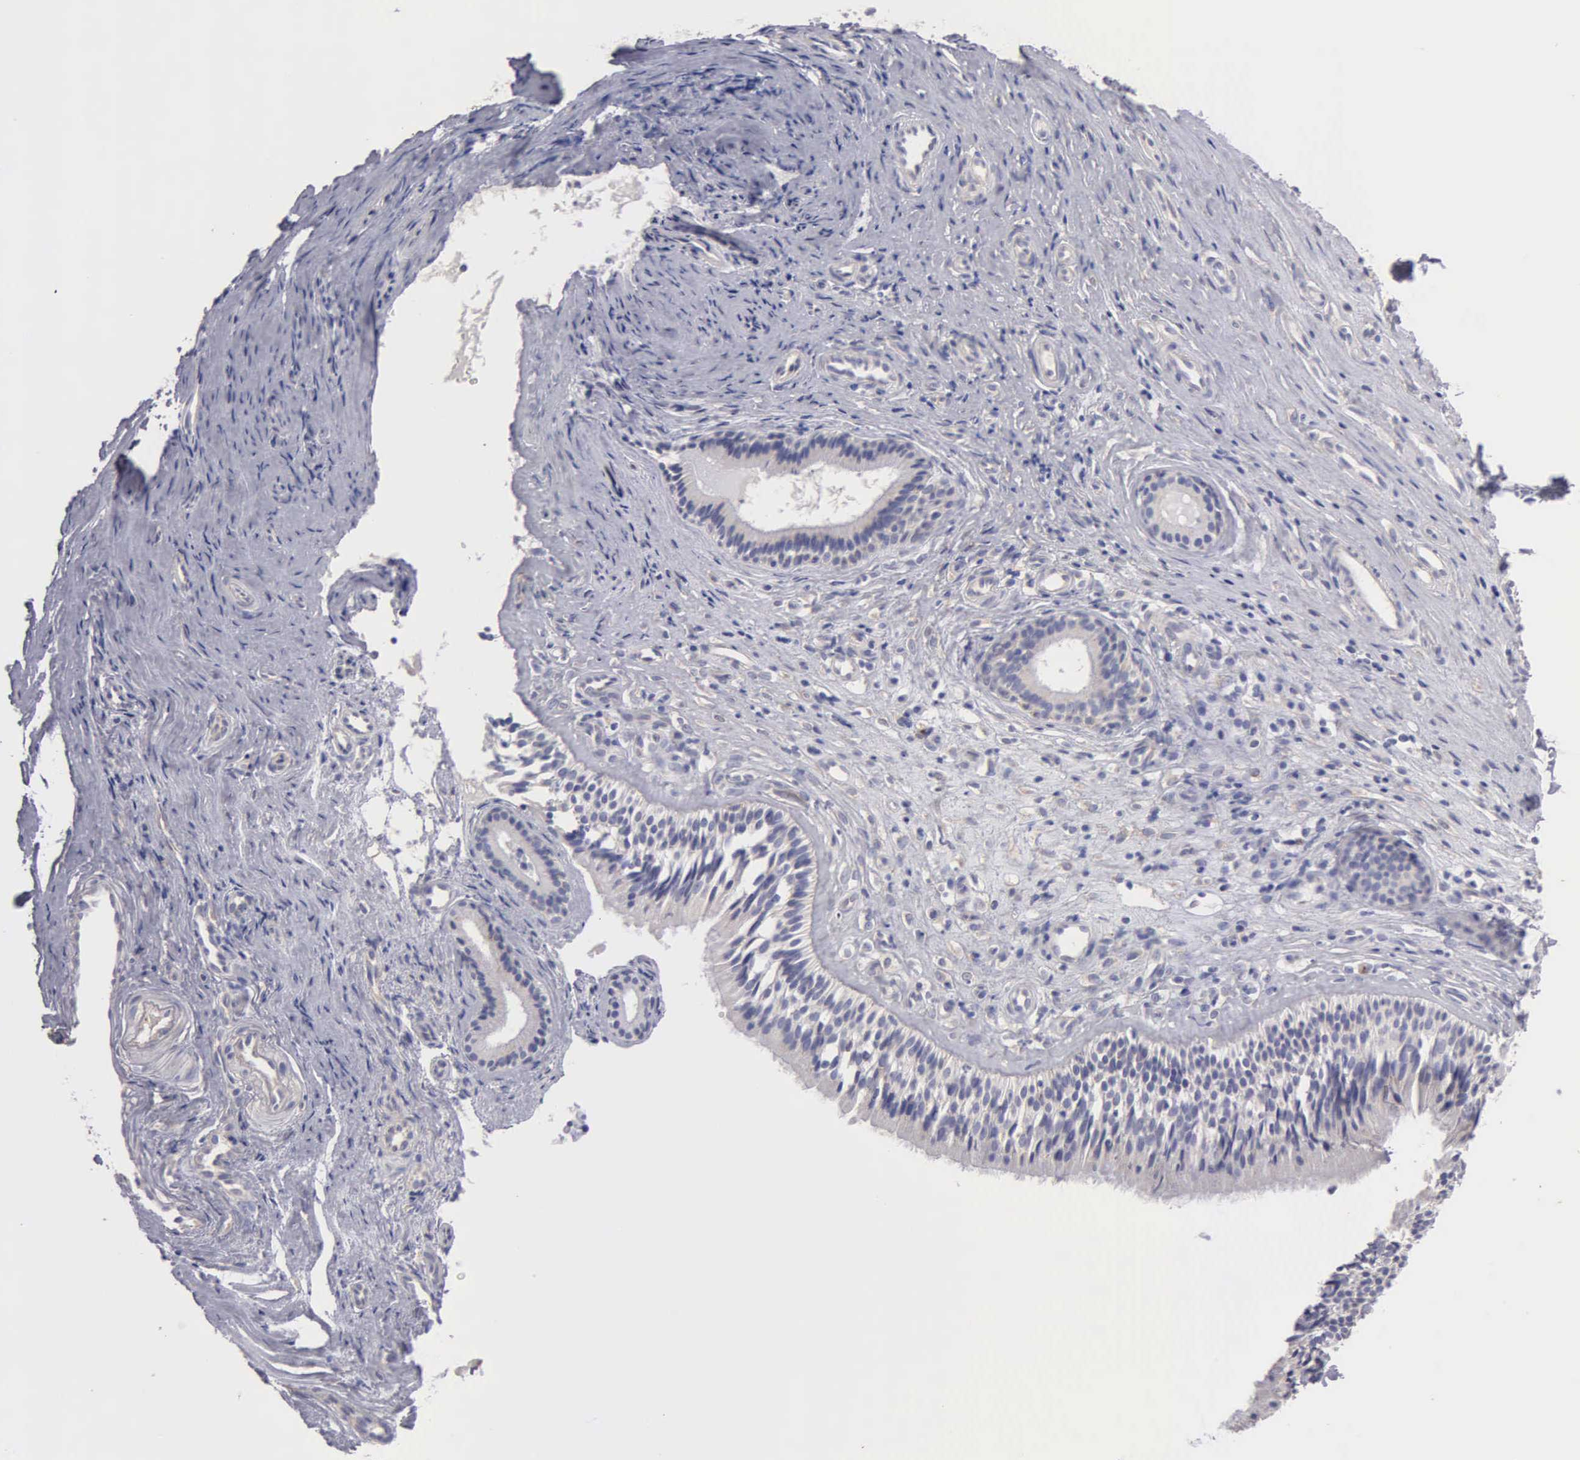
{"staining": {"intensity": "negative", "quantity": "none", "location": "none"}, "tissue": "nasopharynx", "cell_type": "Respiratory epithelial cells", "image_type": "normal", "snomed": [{"axis": "morphology", "description": "Normal tissue, NOS"}, {"axis": "topography", "description": "Nasopharynx"}], "caption": "DAB immunohistochemical staining of benign nasopharynx exhibits no significant expression in respiratory epithelial cells. (DAB (3,3'-diaminobenzidine) IHC with hematoxylin counter stain).", "gene": "APP", "patient": {"sex": "female", "age": 78}}